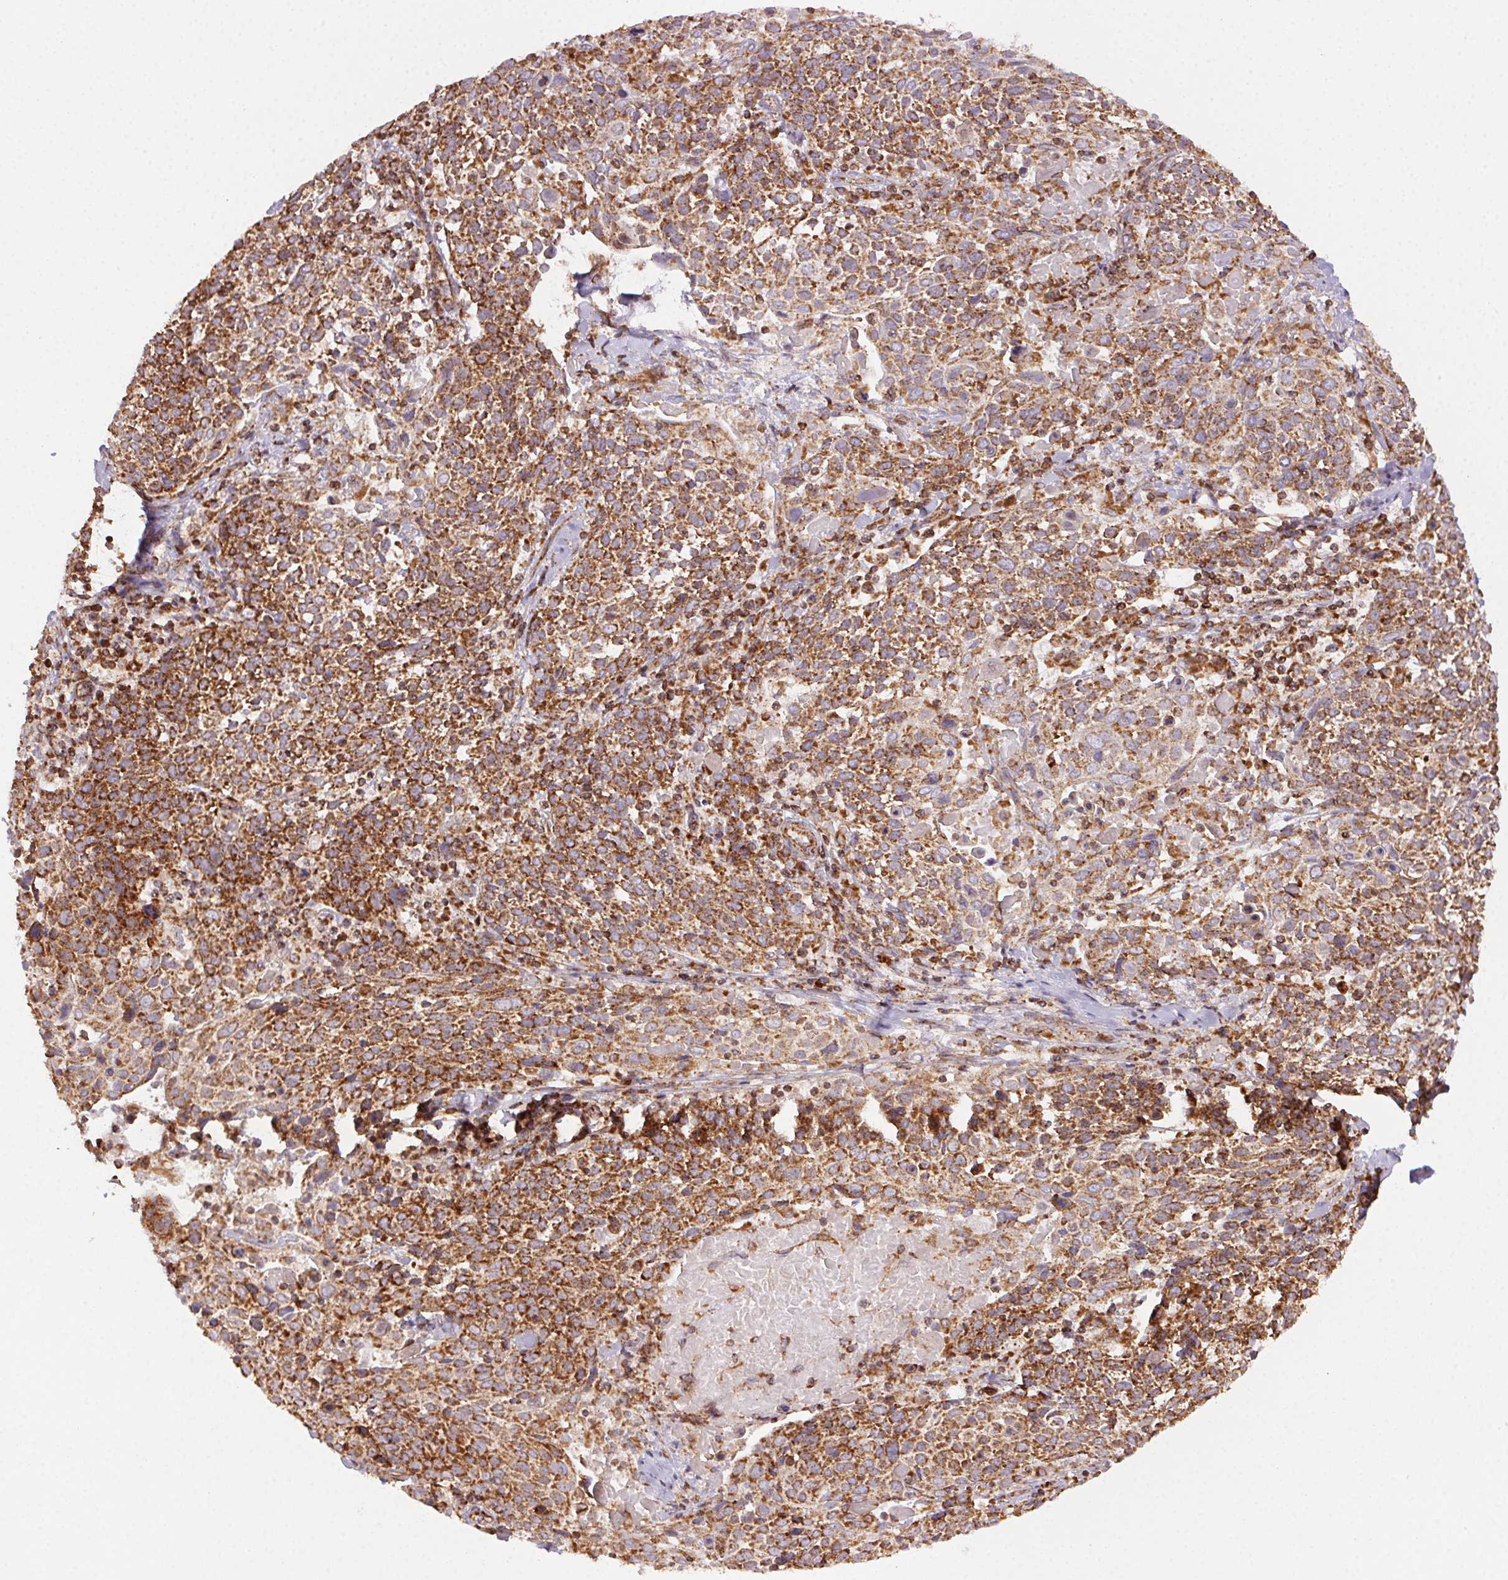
{"staining": {"intensity": "strong", "quantity": ">75%", "location": "cytoplasmic/membranous"}, "tissue": "cervical cancer", "cell_type": "Tumor cells", "image_type": "cancer", "snomed": [{"axis": "morphology", "description": "Squamous cell carcinoma, NOS"}, {"axis": "topography", "description": "Cervix"}], "caption": "Tumor cells reveal high levels of strong cytoplasmic/membranous staining in about >75% of cells in human cervical cancer. (DAB IHC with brightfield microscopy, high magnification).", "gene": "CLPB", "patient": {"sex": "female", "age": 61}}